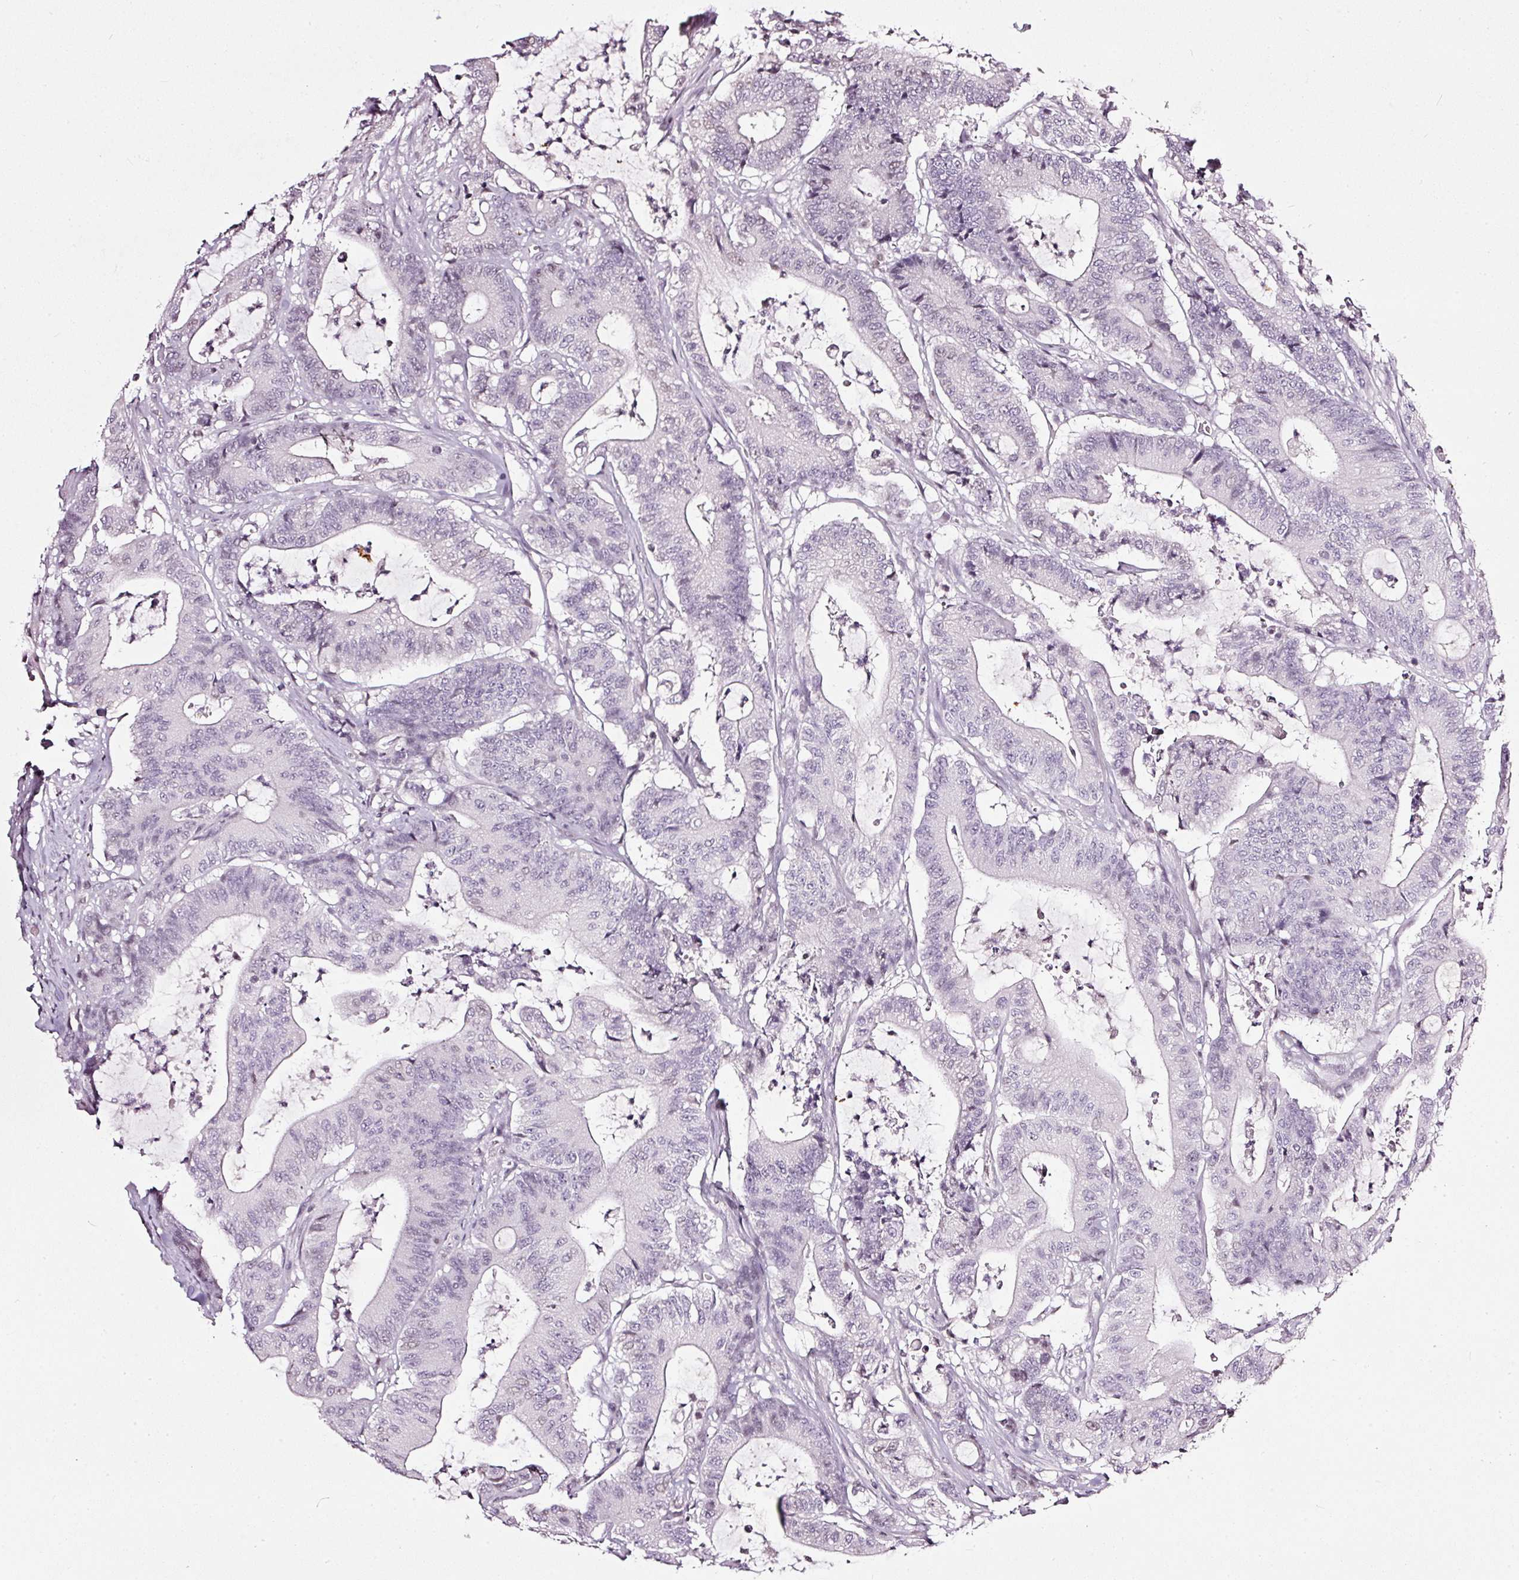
{"staining": {"intensity": "negative", "quantity": "none", "location": "none"}, "tissue": "colorectal cancer", "cell_type": "Tumor cells", "image_type": "cancer", "snomed": [{"axis": "morphology", "description": "Adenocarcinoma, NOS"}, {"axis": "topography", "description": "Colon"}], "caption": "Immunohistochemistry (IHC) of human colorectal adenocarcinoma exhibits no expression in tumor cells. (Immunohistochemistry, brightfield microscopy, high magnification).", "gene": "NRDE2", "patient": {"sex": "female", "age": 84}}